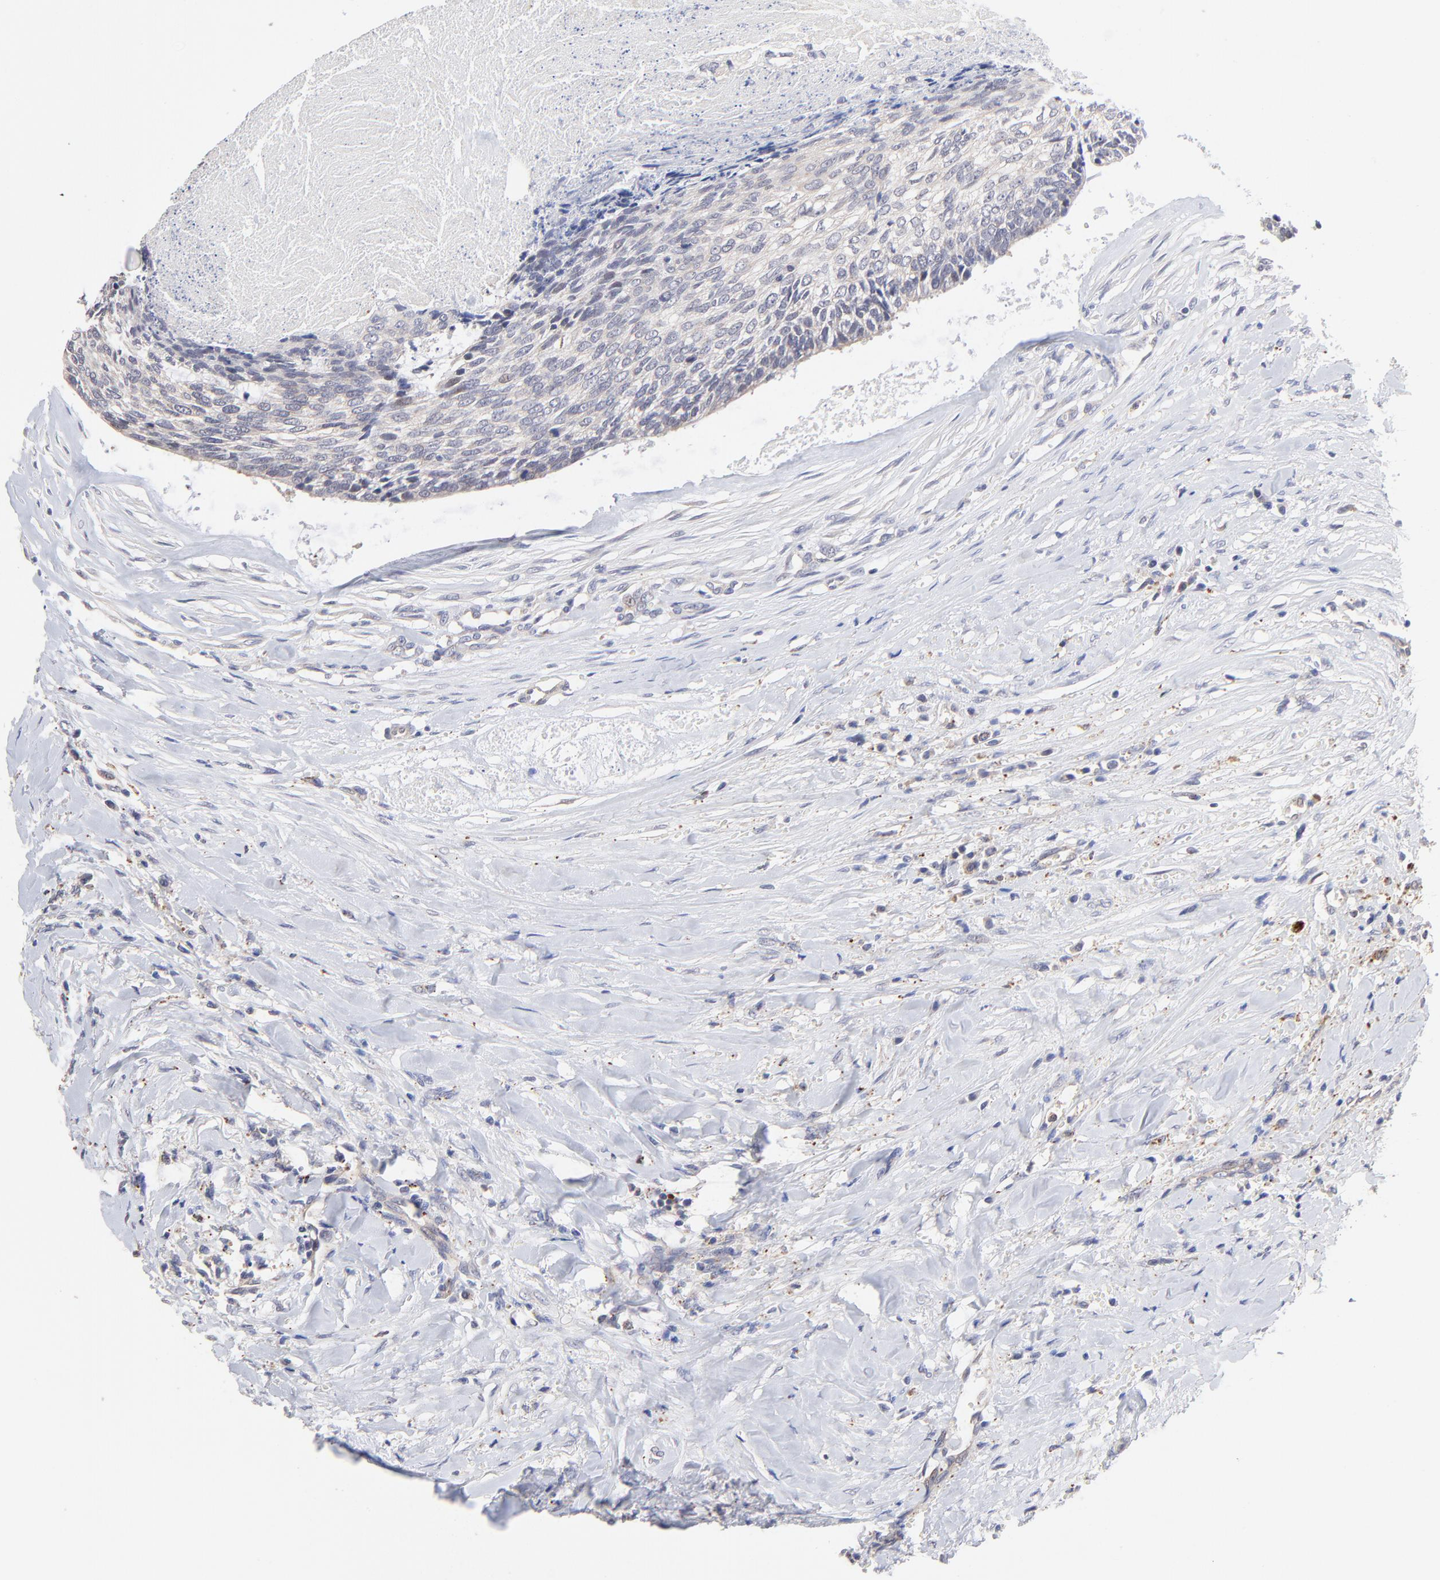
{"staining": {"intensity": "weak", "quantity": "<25%", "location": "cytoplasmic/membranous"}, "tissue": "head and neck cancer", "cell_type": "Tumor cells", "image_type": "cancer", "snomed": [{"axis": "morphology", "description": "Squamous cell carcinoma, NOS"}, {"axis": "topography", "description": "Salivary gland"}, {"axis": "topography", "description": "Head-Neck"}], "caption": "The micrograph shows no staining of tumor cells in squamous cell carcinoma (head and neck). (Stains: DAB (3,3'-diaminobenzidine) immunohistochemistry (IHC) with hematoxylin counter stain, Microscopy: brightfield microscopy at high magnification).", "gene": "PDE4B", "patient": {"sex": "male", "age": 70}}